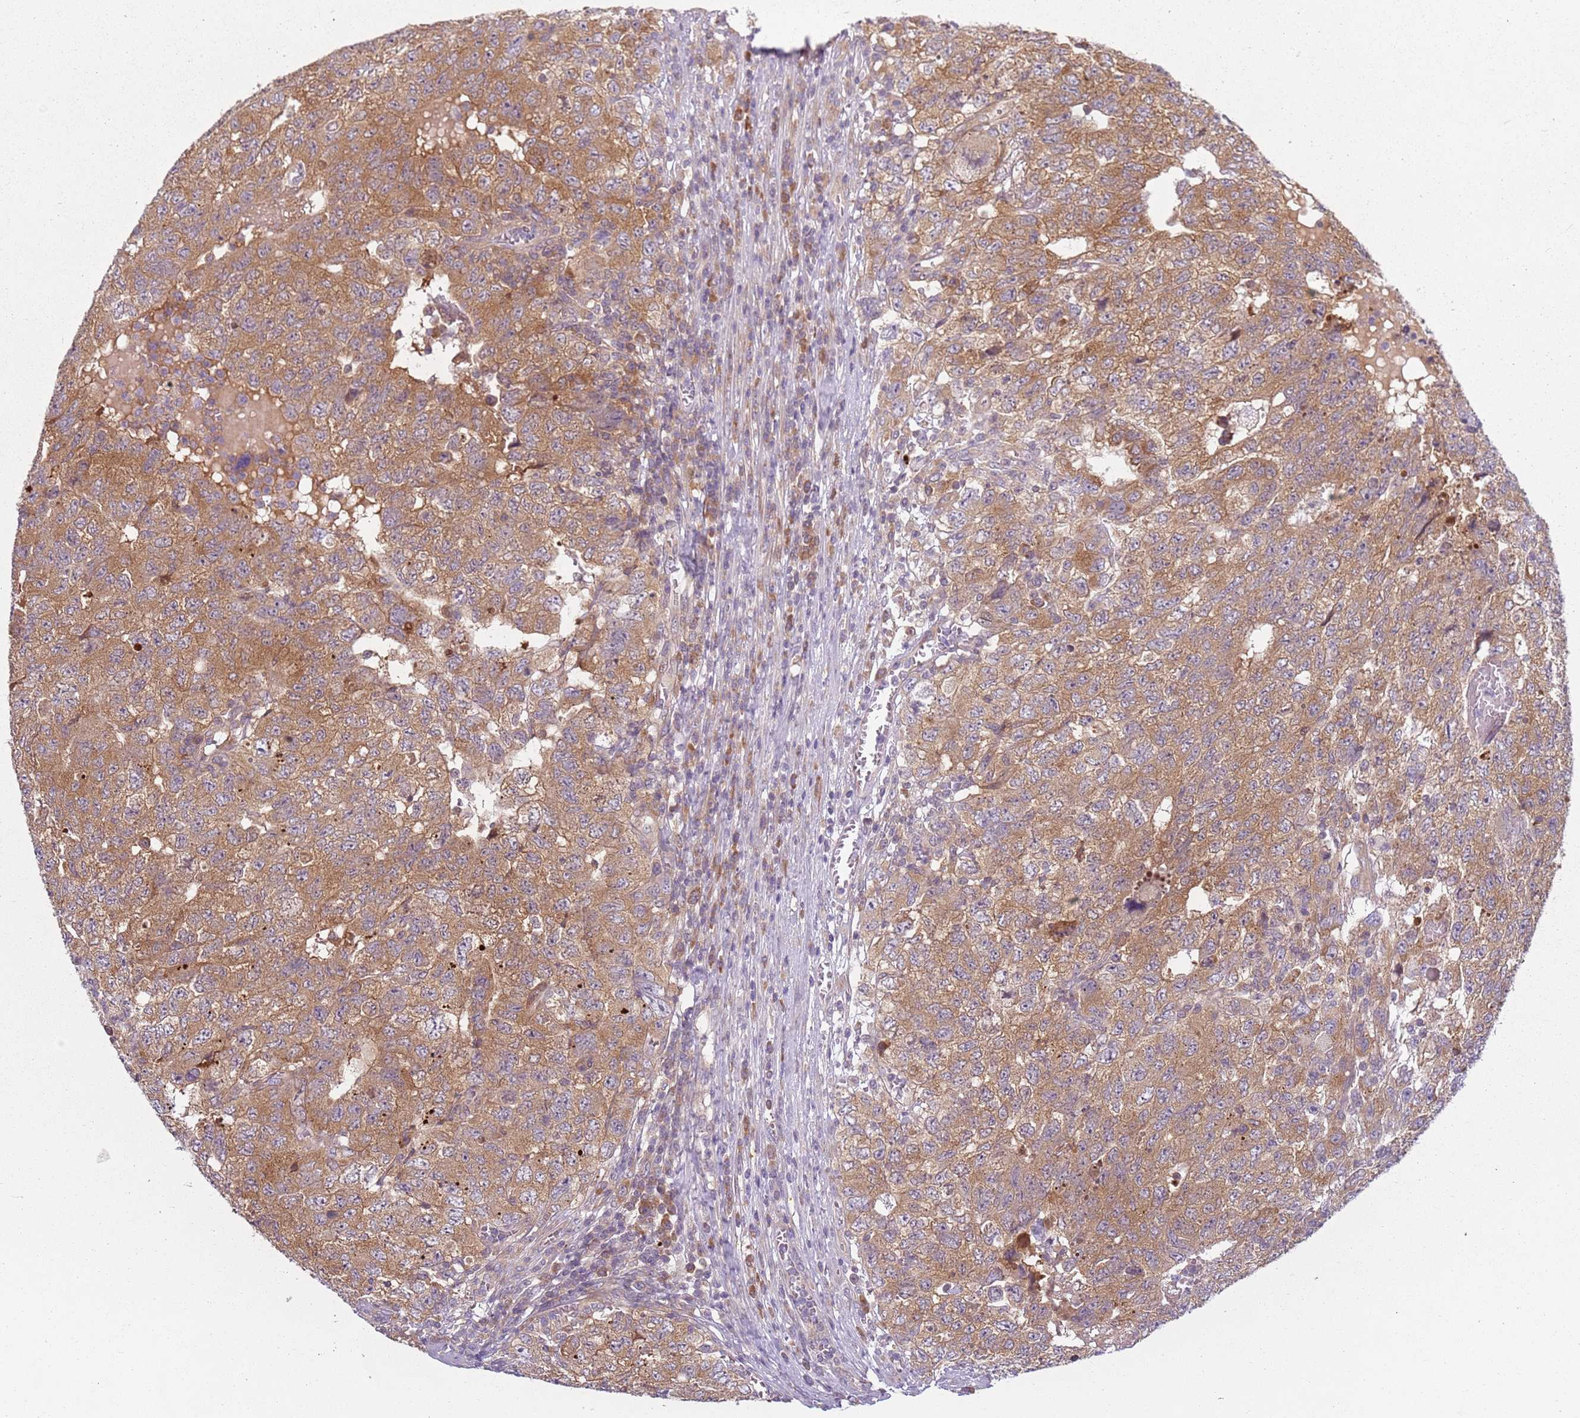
{"staining": {"intensity": "moderate", "quantity": ">75%", "location": "cytoplasmic/membranous"}, "tissue": "testis cancer", "cell_type": "Tumor cells", "image_type": "cancer", "snomed": [{"axis": "morphology", "description": "Carcinoma, Embryonal, NOS"}, {"axis": "topography", "description": "Testis"}], "caption": "DAB (3,3'-diaminobenzidine) immunohistochemical staining of embryonal carcinoma (testis) demonstrates moderate cytoplasmic/membranous protein positivity in about >75% of tumor cells.", "gene": "RPS28", "patient": {"sex": "male", "age": 34}}